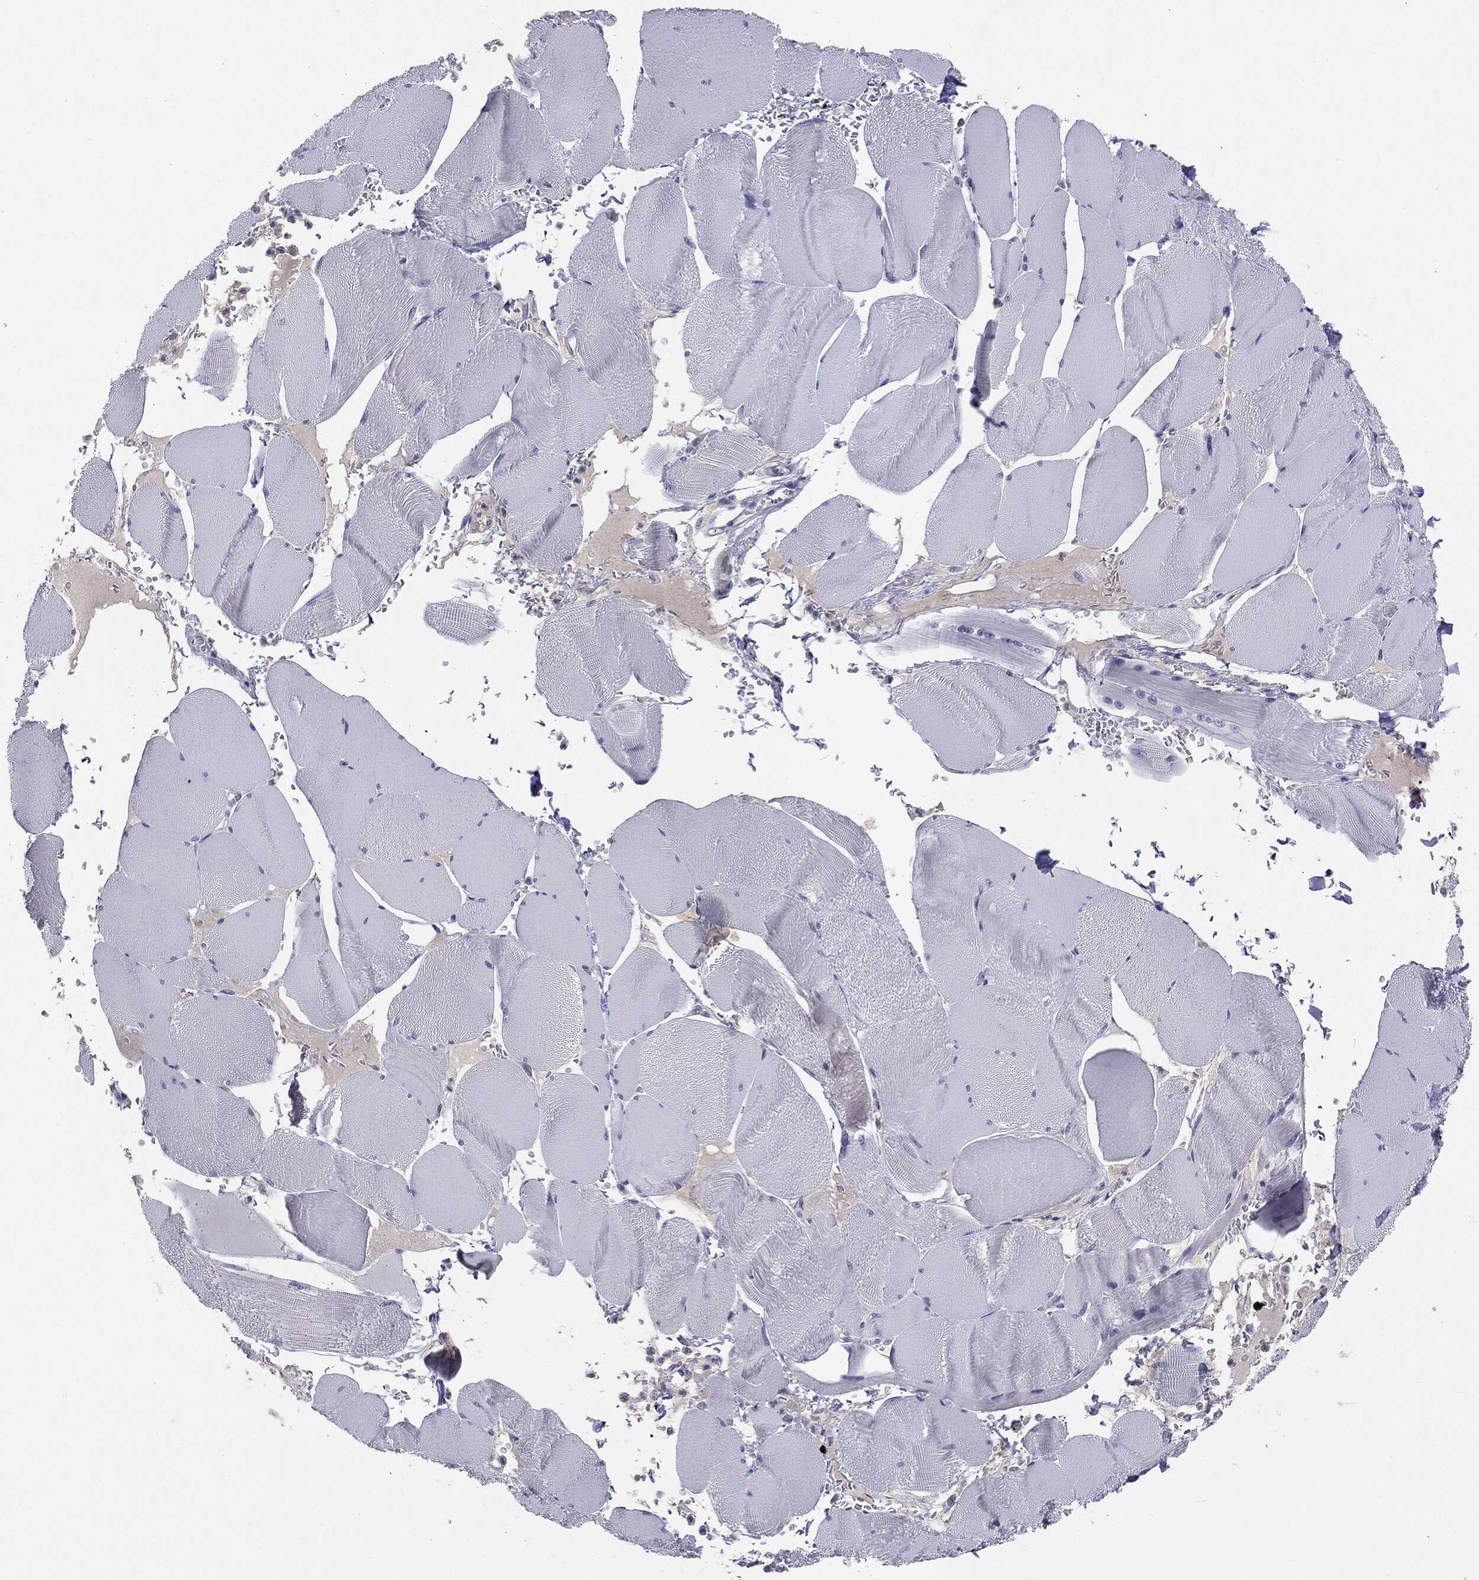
{"staining": {"intensity": "negative", "quantity": "none", "location": "none"}, "tissue": "skeletal muscle", "cell_type": "Myocytes", "image_type": "normal", "snomed": [{"axis": "morphology", "description": "Normal tissue, NOS"}, {"axis": "topography", "description": "Skeletal muscle"}], "caption": "Image shows no protein expression in myocytes of normal skeletal muscle. (DAB (3,3'-diaminobenzidine) immunohistochemistry, high magnification).", "gene": "KIF2C", "patient": {"sex": "male", "age": 56}}